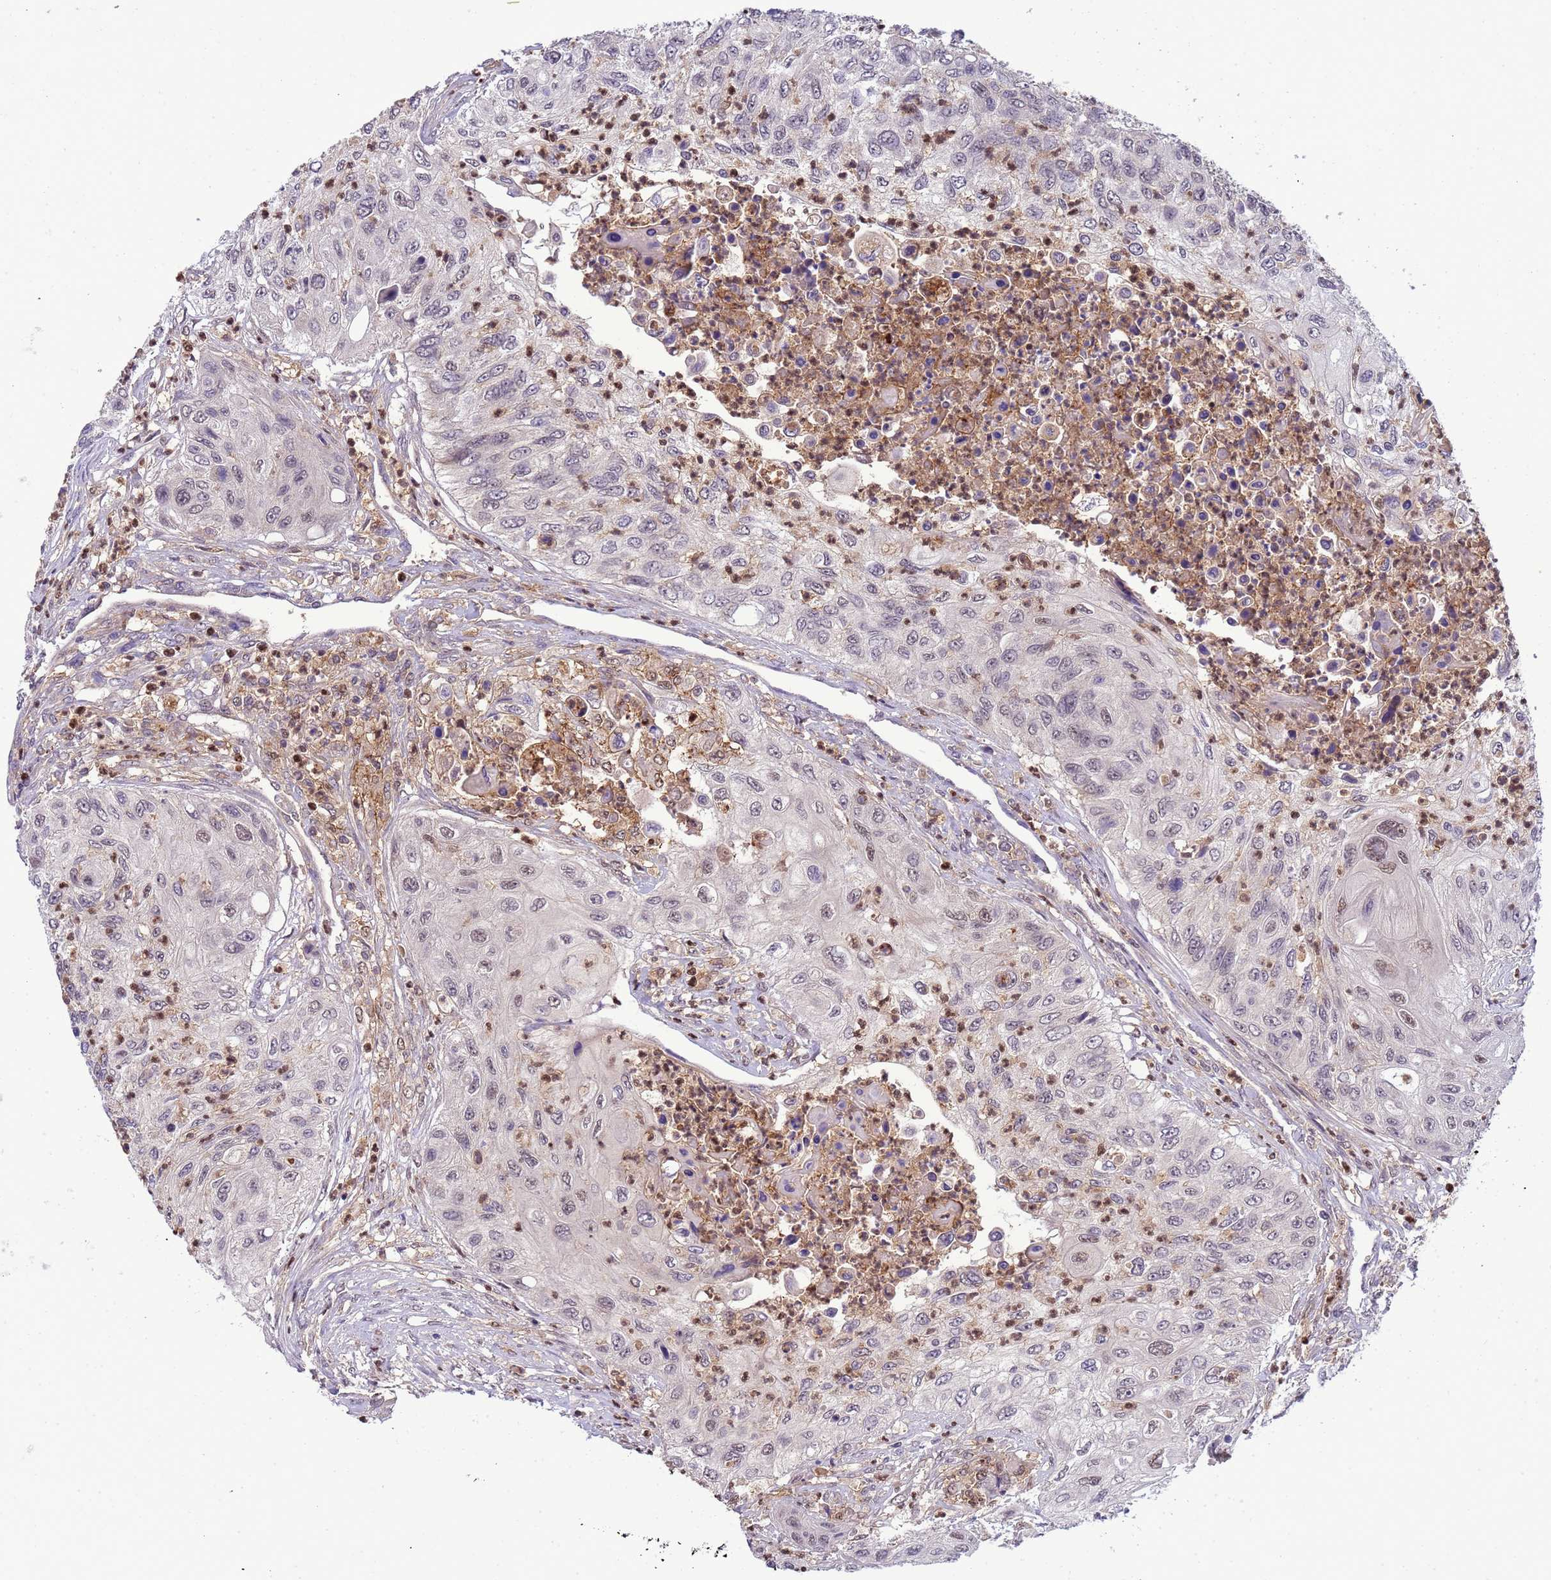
{"staining": {"intensity": "negative", "quantity": "none", "location": "none"}, "tissue": "urothelial cancer", "cell_type": "Tumor cells", "image_type": "cancer", "snomed": [{"axis": "morphology", "description": "Urothelial carcinoma, High grade"}, {"axis": "topography", "description": "Urinary bladder"}], "caption": "Immunohistochemistry (IHC) micrograph of neoplastic tissue: human urothelial carcinoma (high-grade) stained with DAB (3,3'-diaminobenzidine) shows no significant protein expression in tumor cells.", "gene": "CD53", "patient": {"sex": "female", "age": 60}}